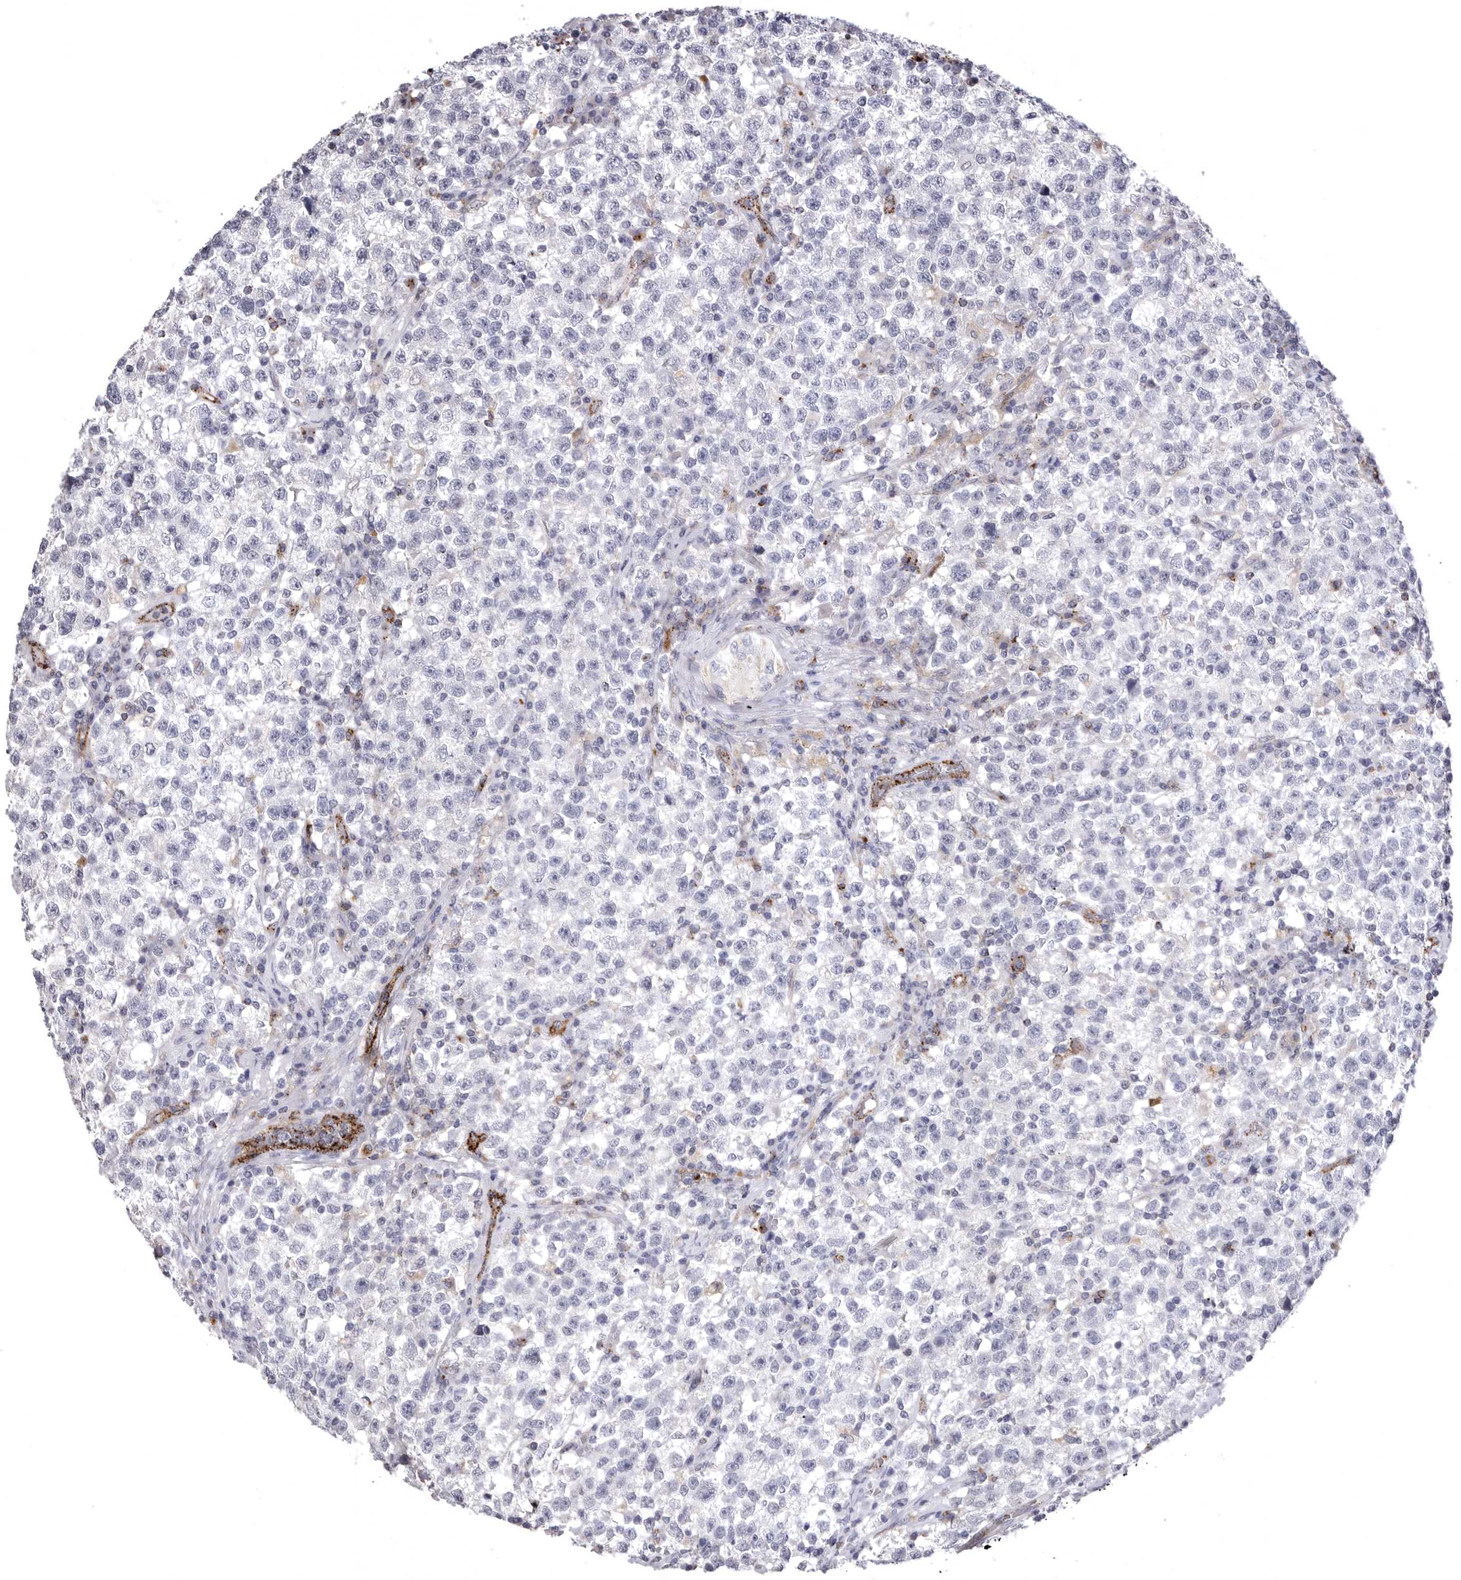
{"staining": {"intensity": "negative", "quantity": "none", "location": "none"}, "tissue": "testis cancer", "cell_type": "Tumor cells", "image_type": "cancer", "snomed": [{"axis": "morphology", "description": "Seminoma, NOS"}, {"axis": "topography", "description": "Testis"}], "caption": "Immunohistochemistry micrograph of testis seminoma stained for a protein (brown), which reveals no expression in tumor cells.", "gene": "PSPN", "patient": {"sex": "male", "age": 22}}